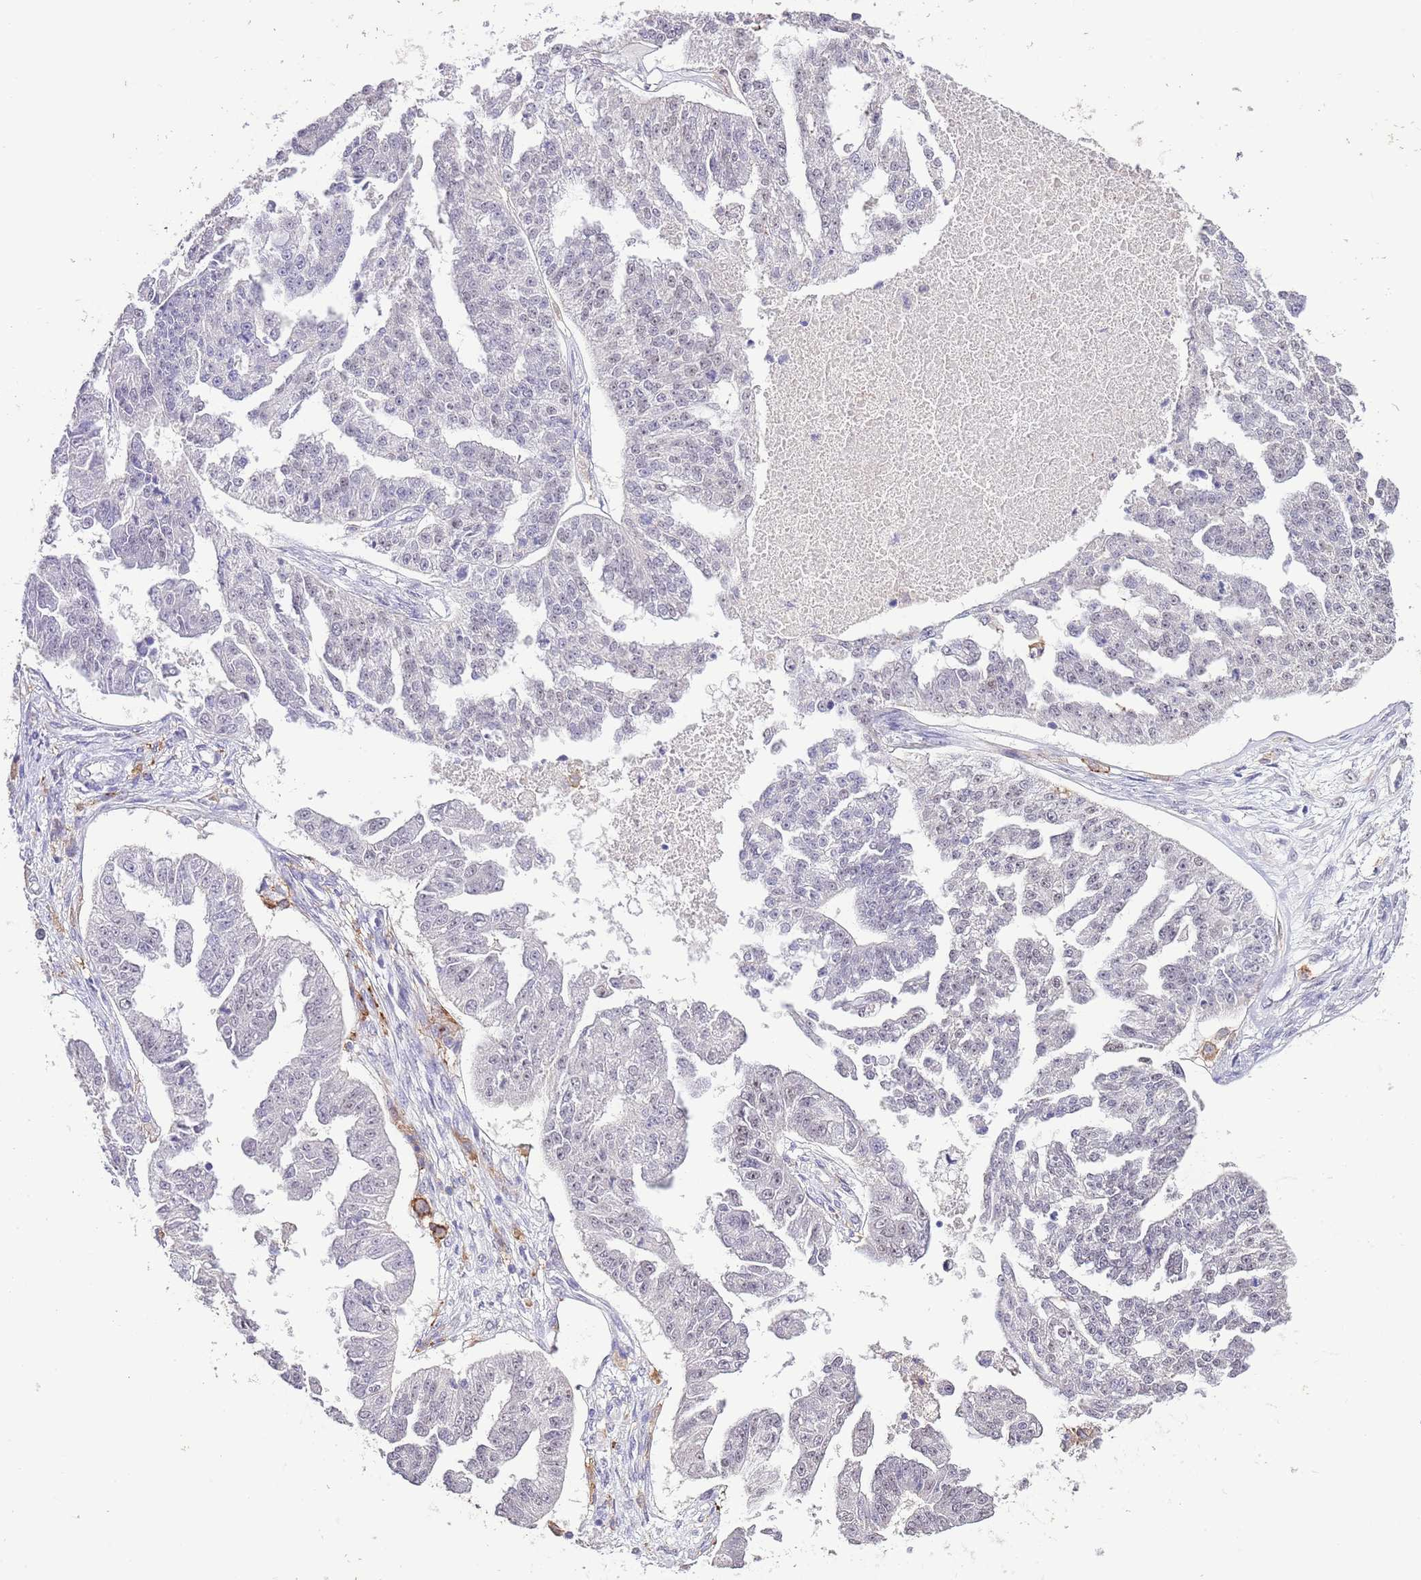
{"staining": {"intensity": "negative", "quantity": "none", "location": "none"}, "tissue": "ovarian cancer", "cell_type": "Tumor cells", "image_type": "cancer", "snomed": [{"axis": "morphology", "description": "Cystadenocarcinoma, serous, NOS"}, {"axis": "topography", "description": "Ovary"}], "caption": "A high-resolution image shows immunohistochemistry (IHC) staining of ovarian cancer (serous cystadenocarcinoma), which shows no significant positivity in tumor cells.", "gene": "IZUMO4", "patient": {"sex": "female", "age": 58}}